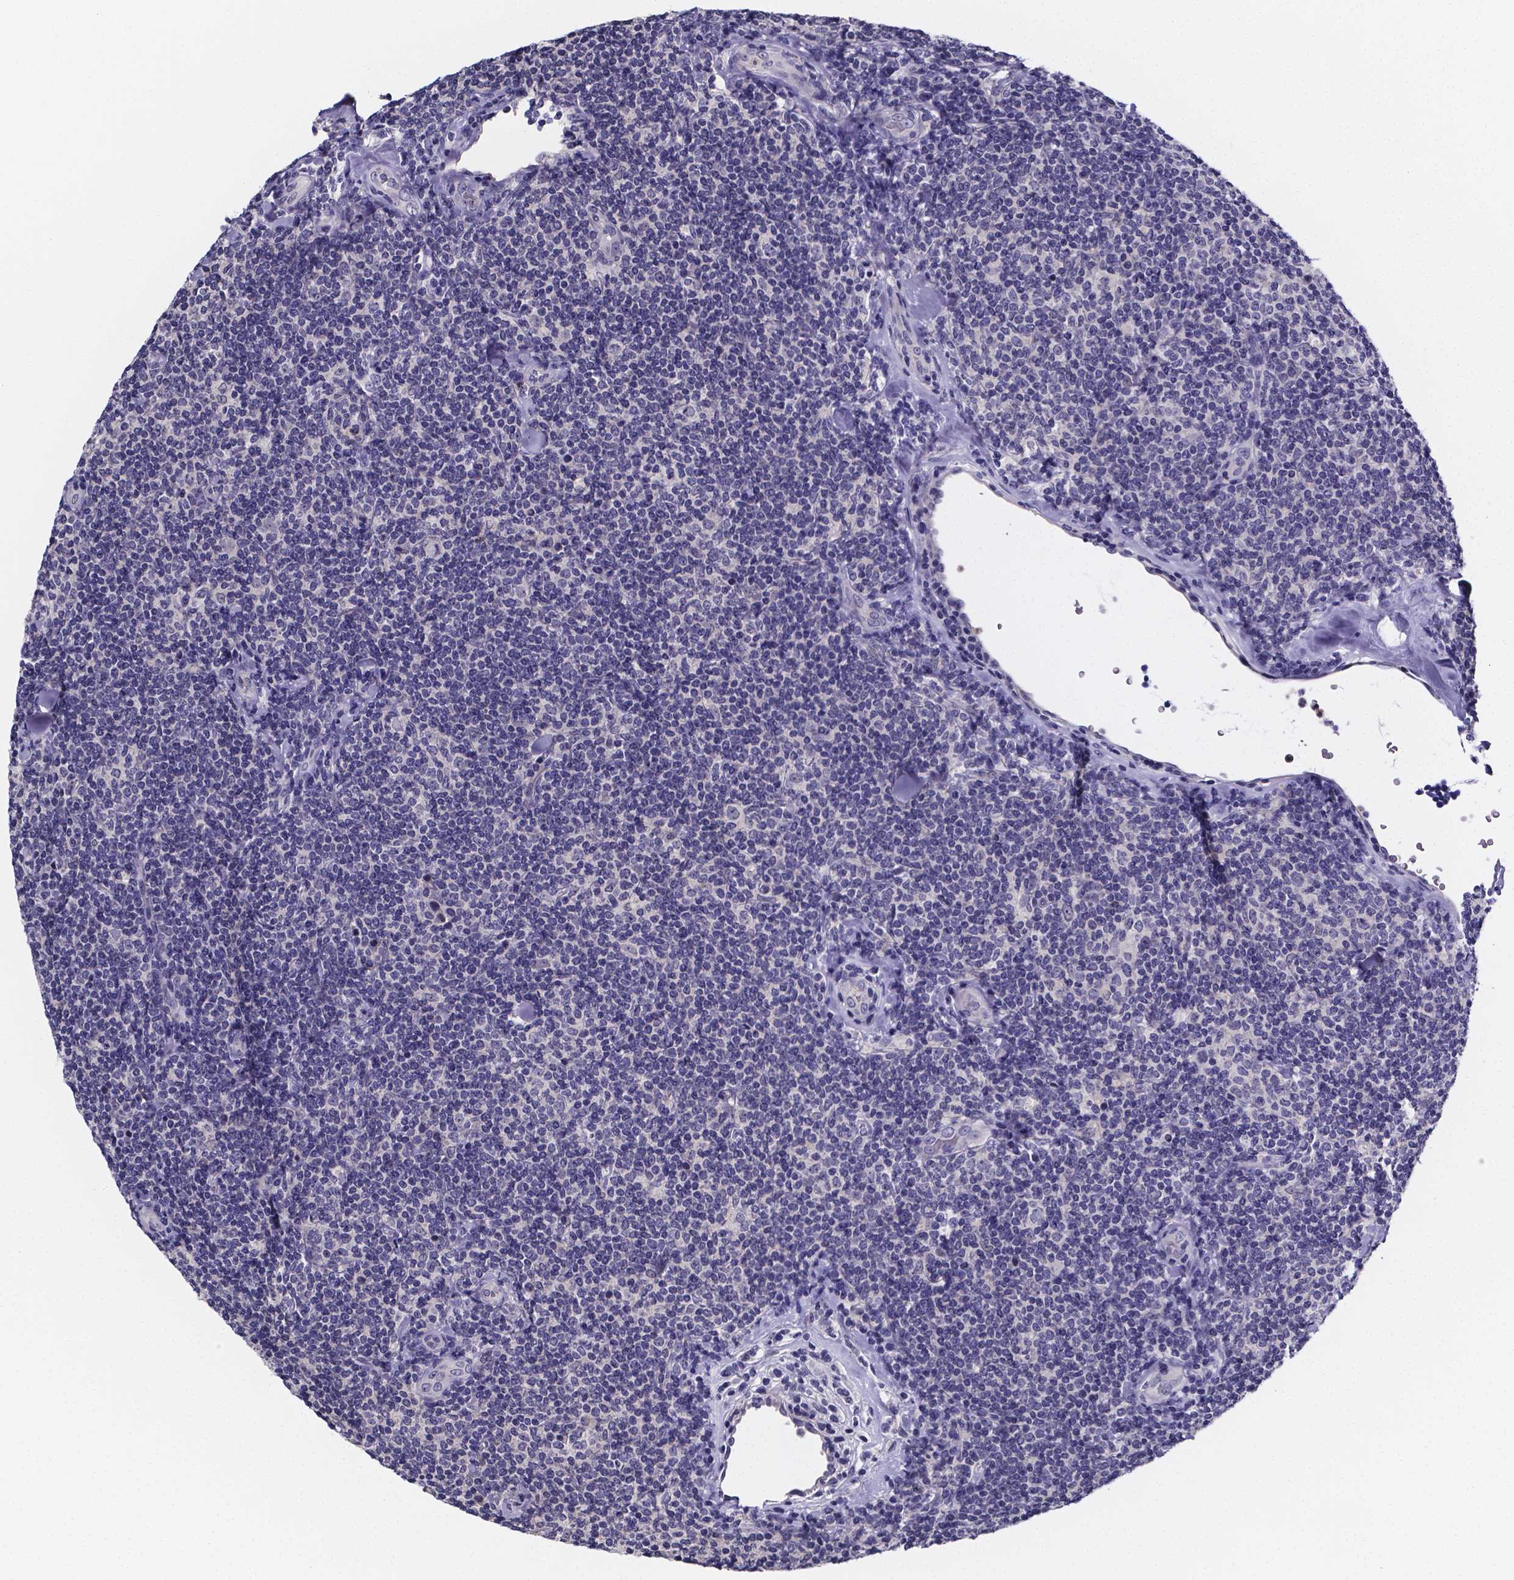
{"staining": {"intensity": "negative", "quantity": "none", "location": "none"}, "tissue": "lymphoma", "cell_type": "Tumor cells", "image_type": "cancer", "snomed": [{"axis": "morphology", "description": "Malignant lymphoma, non-Hodgkin's type, Low grade"}, {"axis": "topography", "description": "Lymph node"}], "caption": "This is a micrograph of IHC staining of malignant lymphoma, non-Hodgkin's type (low-grade), which shows no positivity in tumor cells.", "gene": "IZUMO1", "patient": {"sex": "female", "age": 56}}